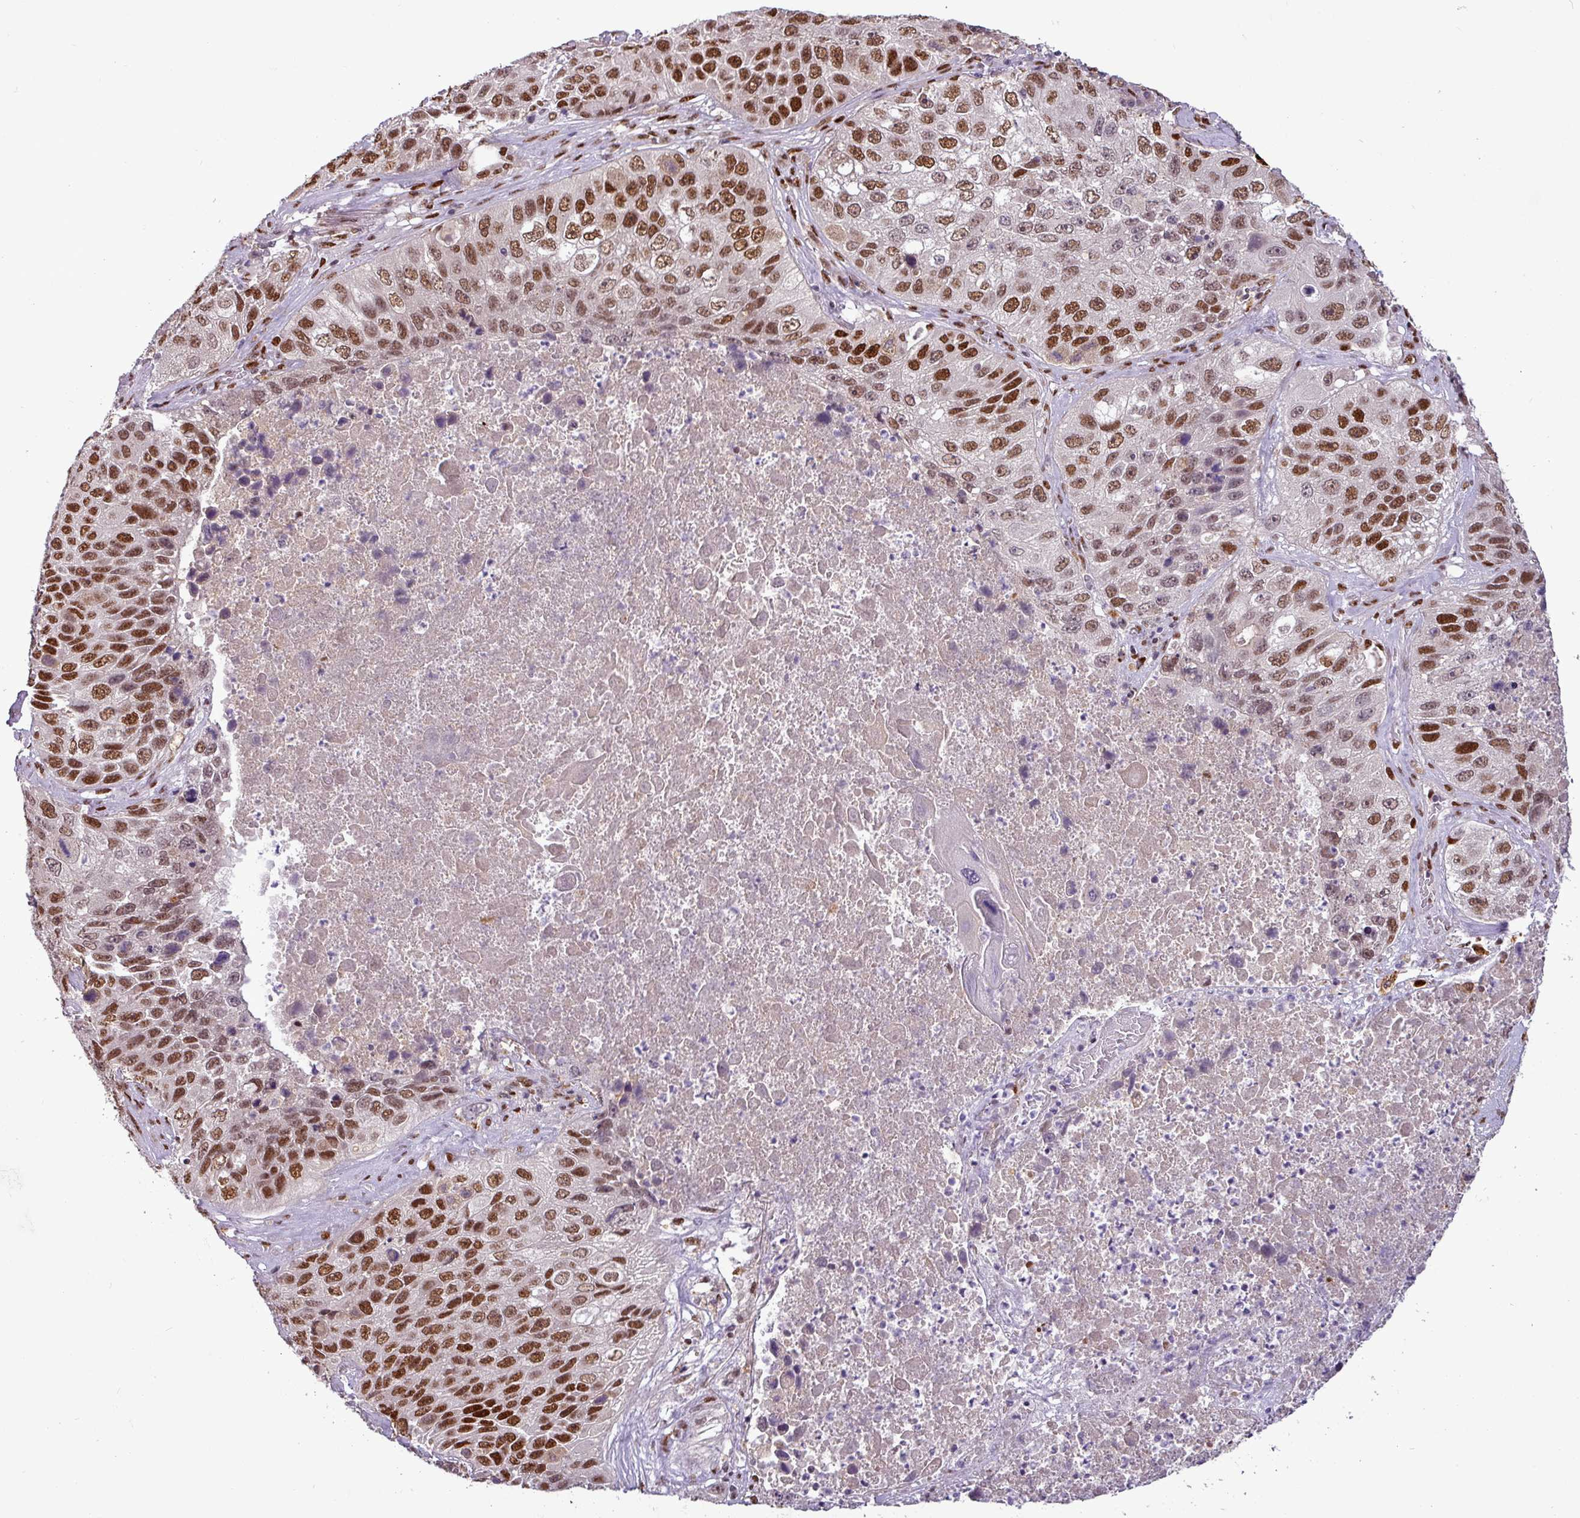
{"staining": {"intensity": "strong", "quantity": ">75%", "location": "nuclear"}, "tissue": "lung cancer", "cell_type": "Tumor cells", "image_type": "cancer", "snomed": [{"axis": "morphology", "description": "Squamous cell carcinoma, NOS"}, {"axis": "topography", "description": "Lung"}], "caption": "Protein analysis of lung cancer tissue shows strong nuclear staining in approximately >75% of tumor cells. (Brightfield microscopy of DAB IHC at high magnification).", "gene": "IRF2BPL", "patient": {"sex": "male", "age": 61}}